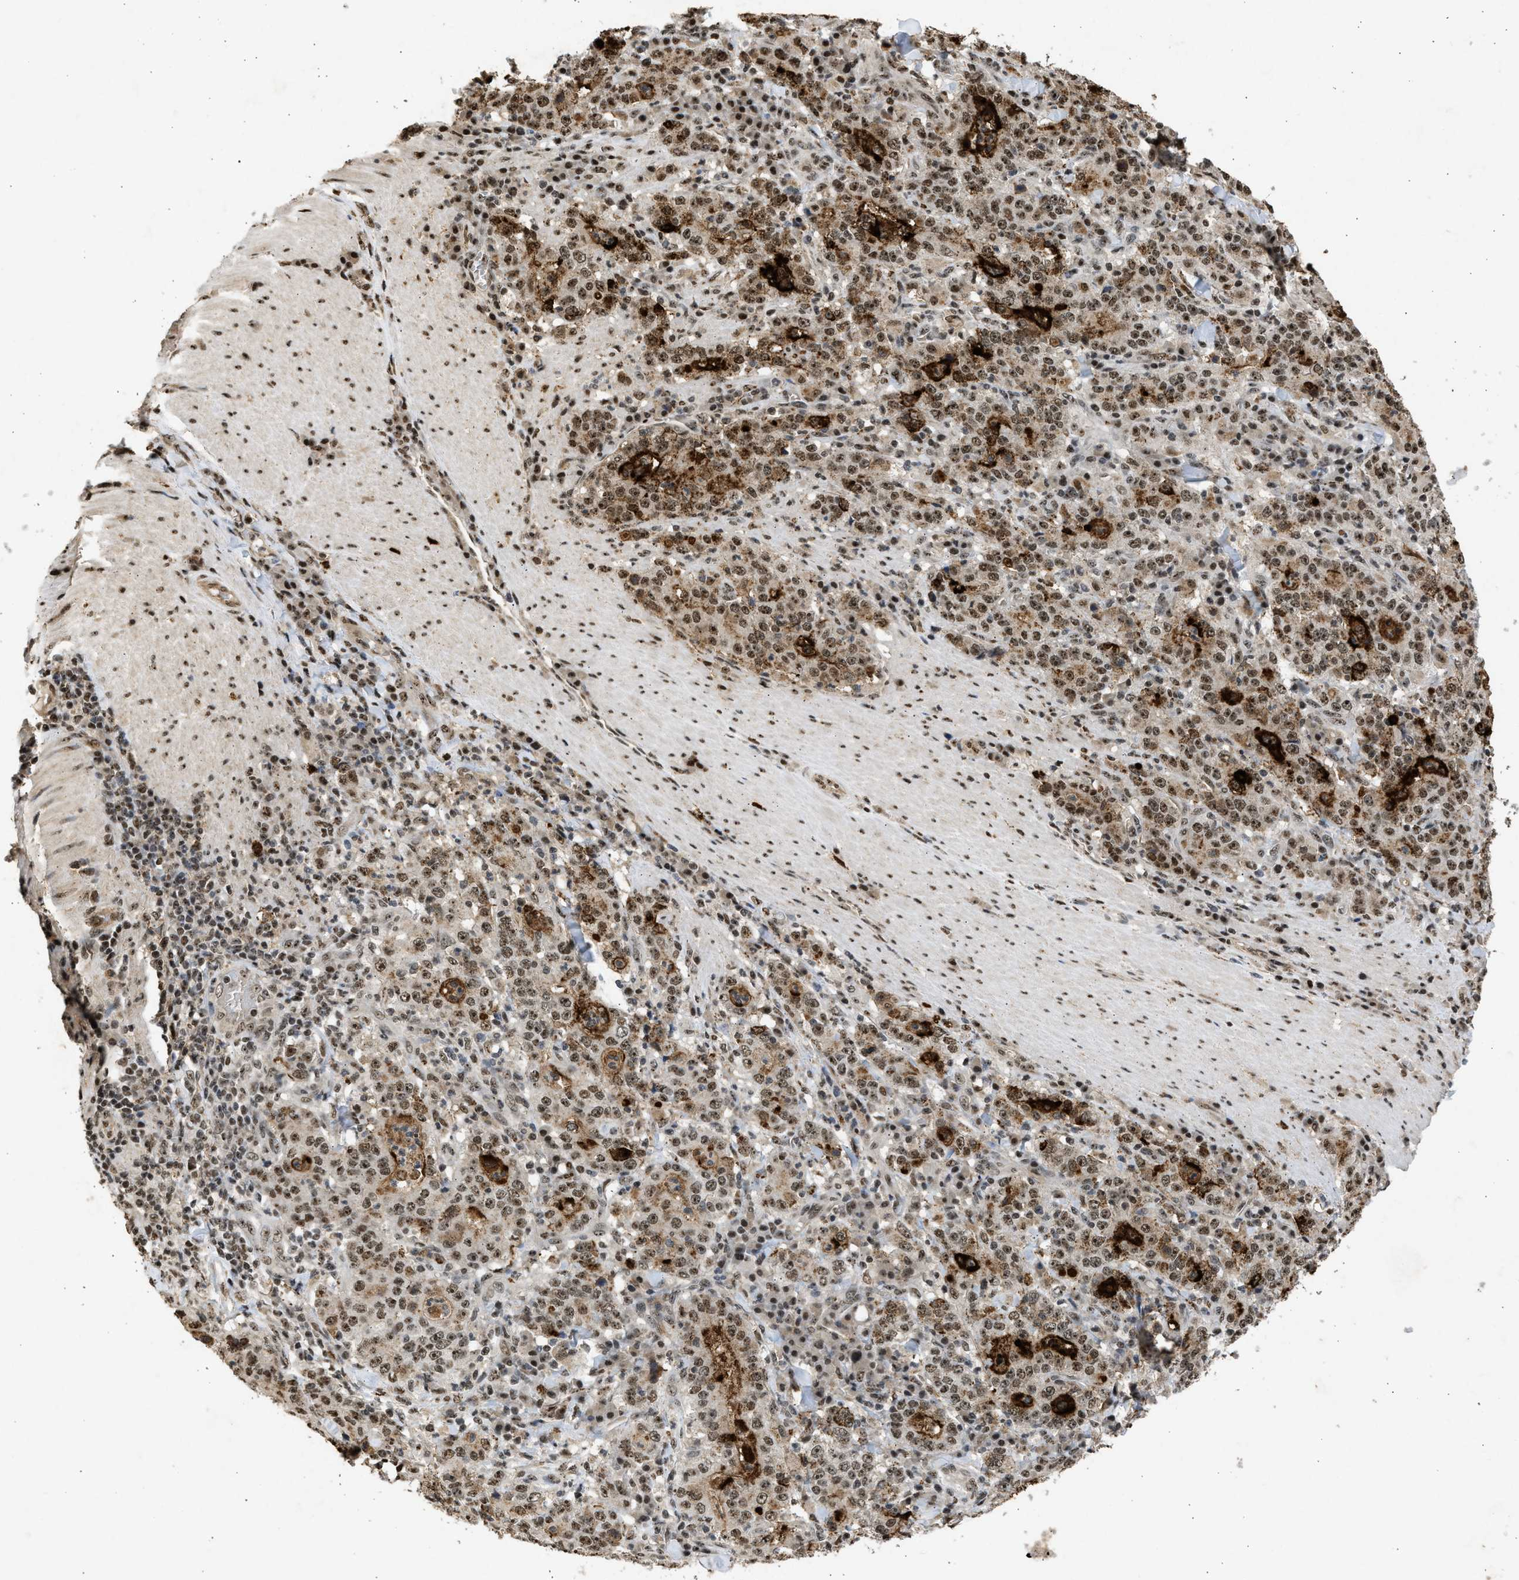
{"staining": {"intensity": "moderate", "quantity": ">75%", "location": "nuclear"}, "tissue": "stomach cancer", "cell_type": "Tumor cells", "image_type": "cancer", "snomed": [{"axis": "morphology", "description": "Normal tissue, NOS"}, {"axis": "morphology", "description": "Adenocarcinoma, NOS"}, {"axis": "topography", "description": "Stomach, upper"}, {"axis": "topography", "description": "Stomach"}], "caption": "Tumor cells display medium levels of moderate nuclear expression in approximately >75% of cells in human stomach cancer (adenocarcinoma).", "gene": "TFDP2", "patient": {"sex": "male", "age": 59}}